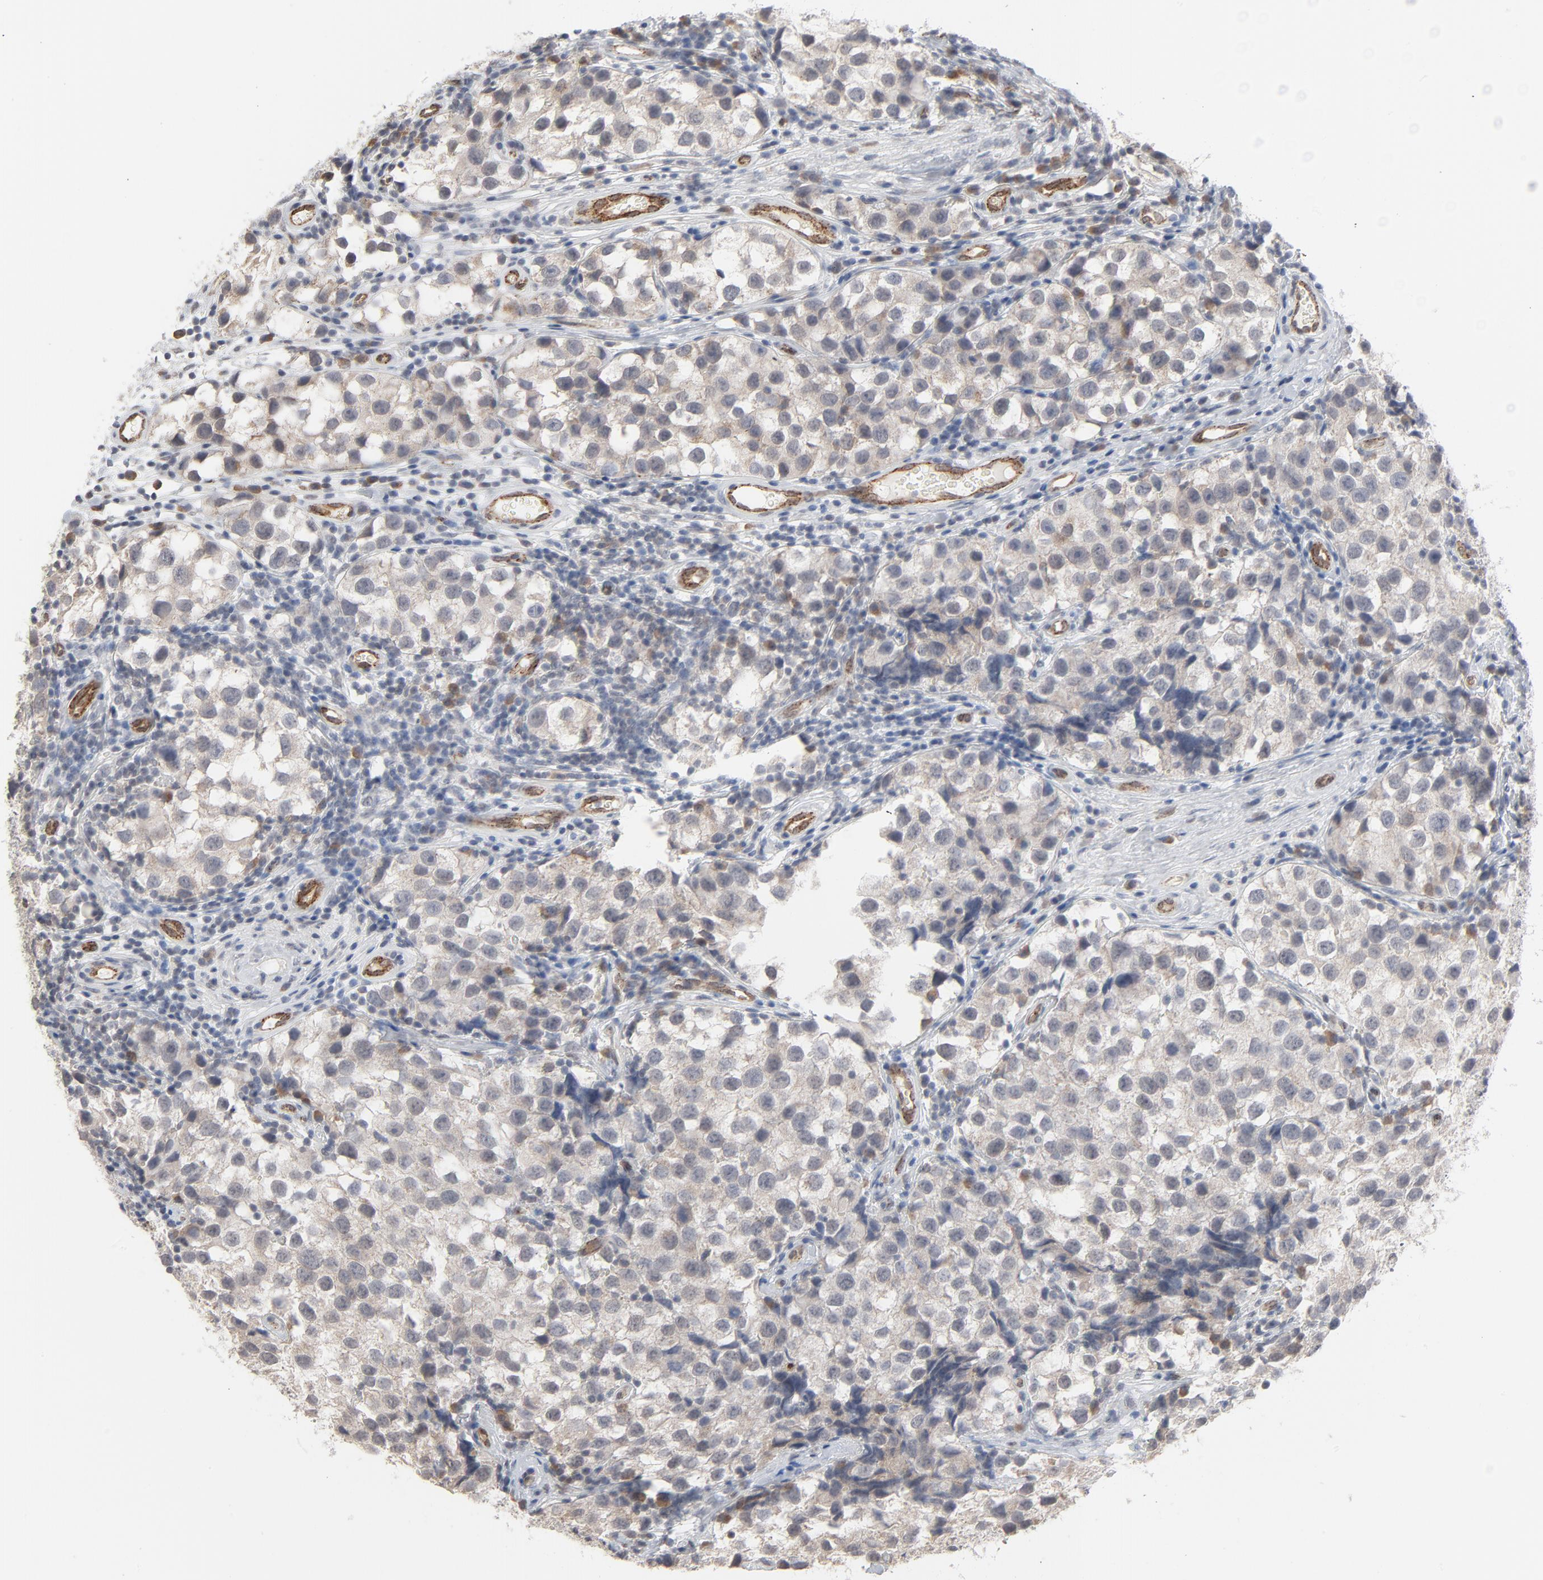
{"staining": {"intensity": "weak", "quantity": ">75%", "location": "cytoplasmic/membranous"}, "tissue": "testis cancer", "cell_type": "Tumor cells", "image_type": "cancer", "snomed": [{"axis": "morphology", "description": "Seminoma, NOS"}, {"axis": "topography", "description": "Testis"}], "caption": "Immunohistochemical staining of testis seminoma reveals low levels of weak cytoplasmic/membranous protein positivity in approximately >75% of tumor cells. Immunohistochemistry (ihc) stains the protein in brown and the nuclei are stained blue.", "gene": "ITPR3", "patient": {"sex": "male", "age": 39}}